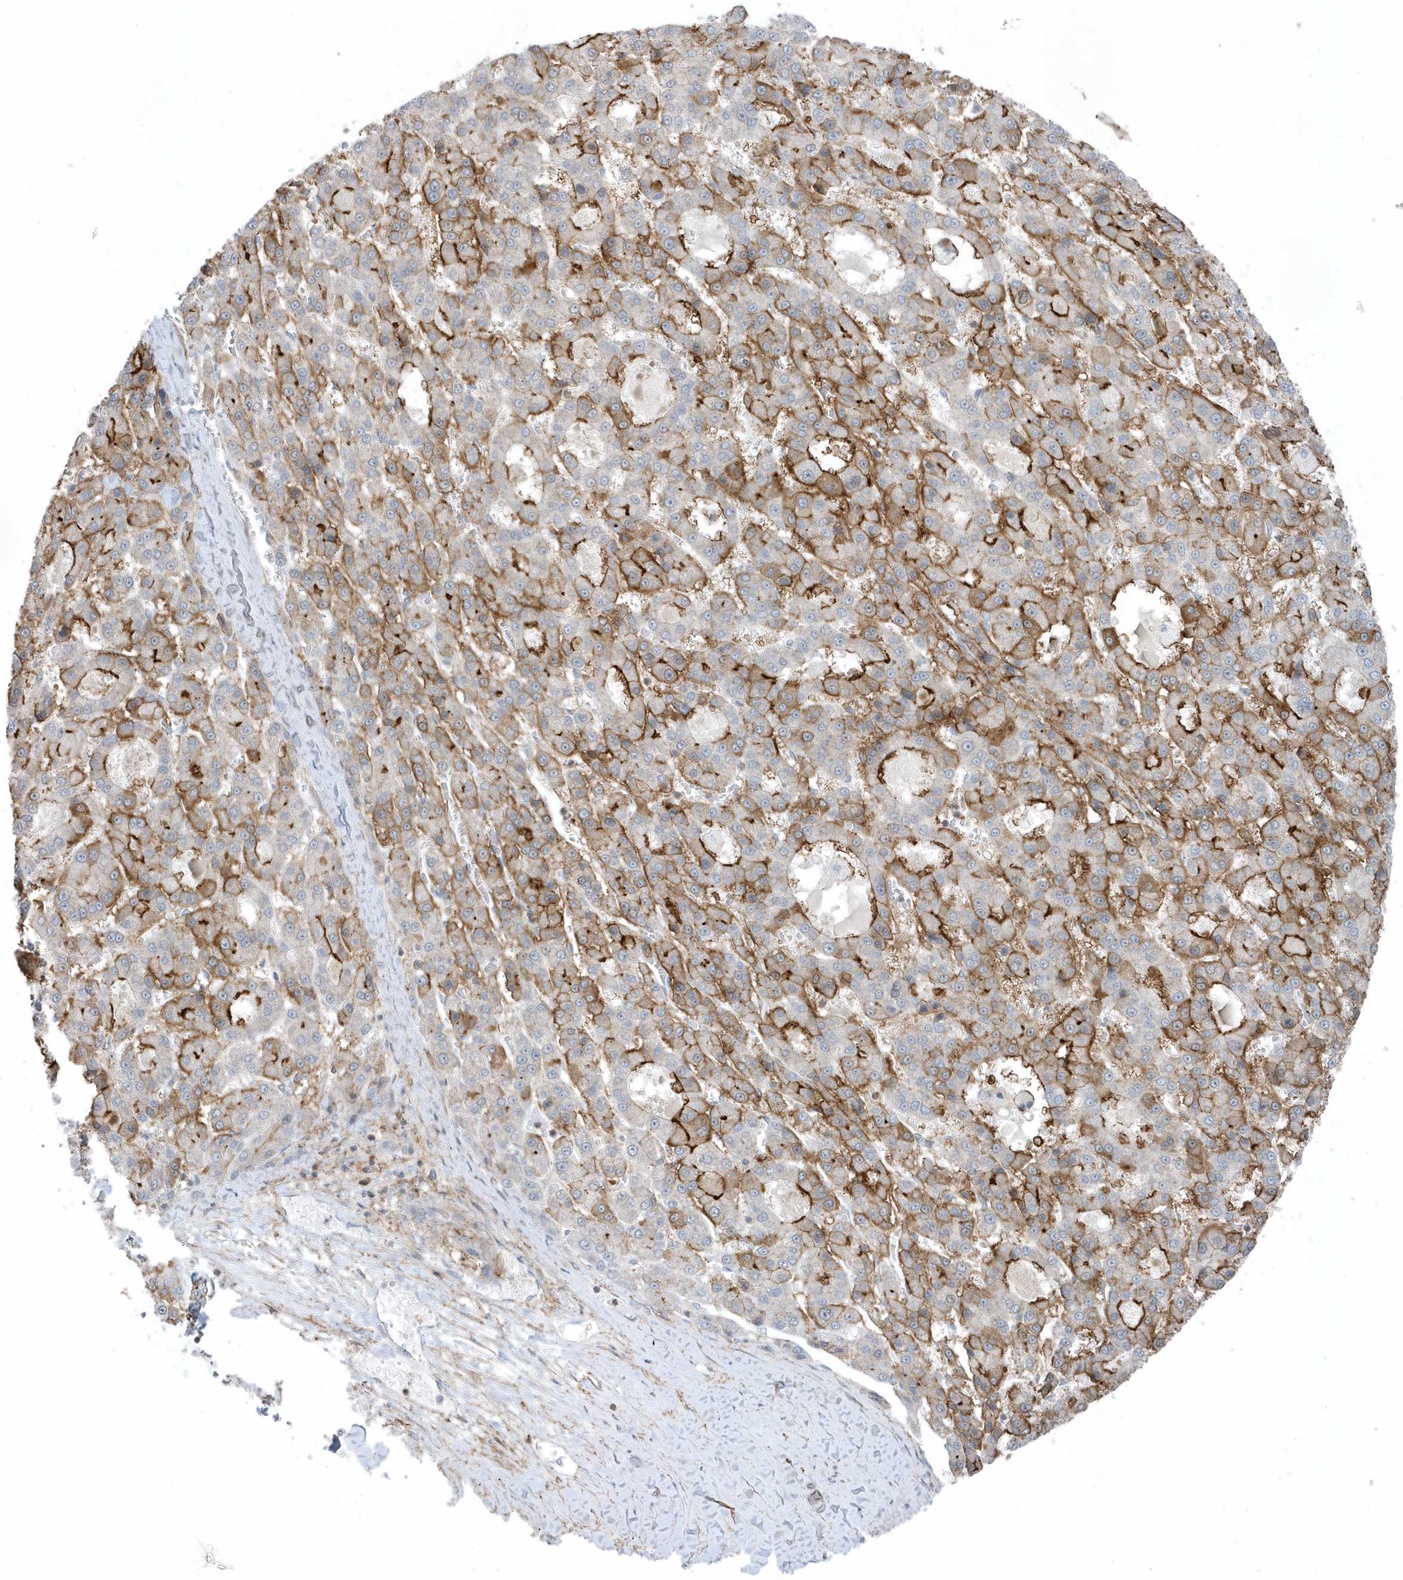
{"staining": {"intensity": "moderate", "quantity": ">75%", "location": "cytoplasmic/membranous"}, "tissue": "liver cancer", "cell_type": "Tumor cells", "image_type": "cancer", "snomed": [{"axis": "morphology", "description": "Carcinoma, Hepatocellular, NOS"}, {"axis": "topography", "description": "Liver"}], "caption": "A brown stain highlights moderate cytoplasmic/membranous expression of a protein in human liver cancer tumor cells.", "gene": "CACNB2", "patient": {"sex": "male", "age": 70}}